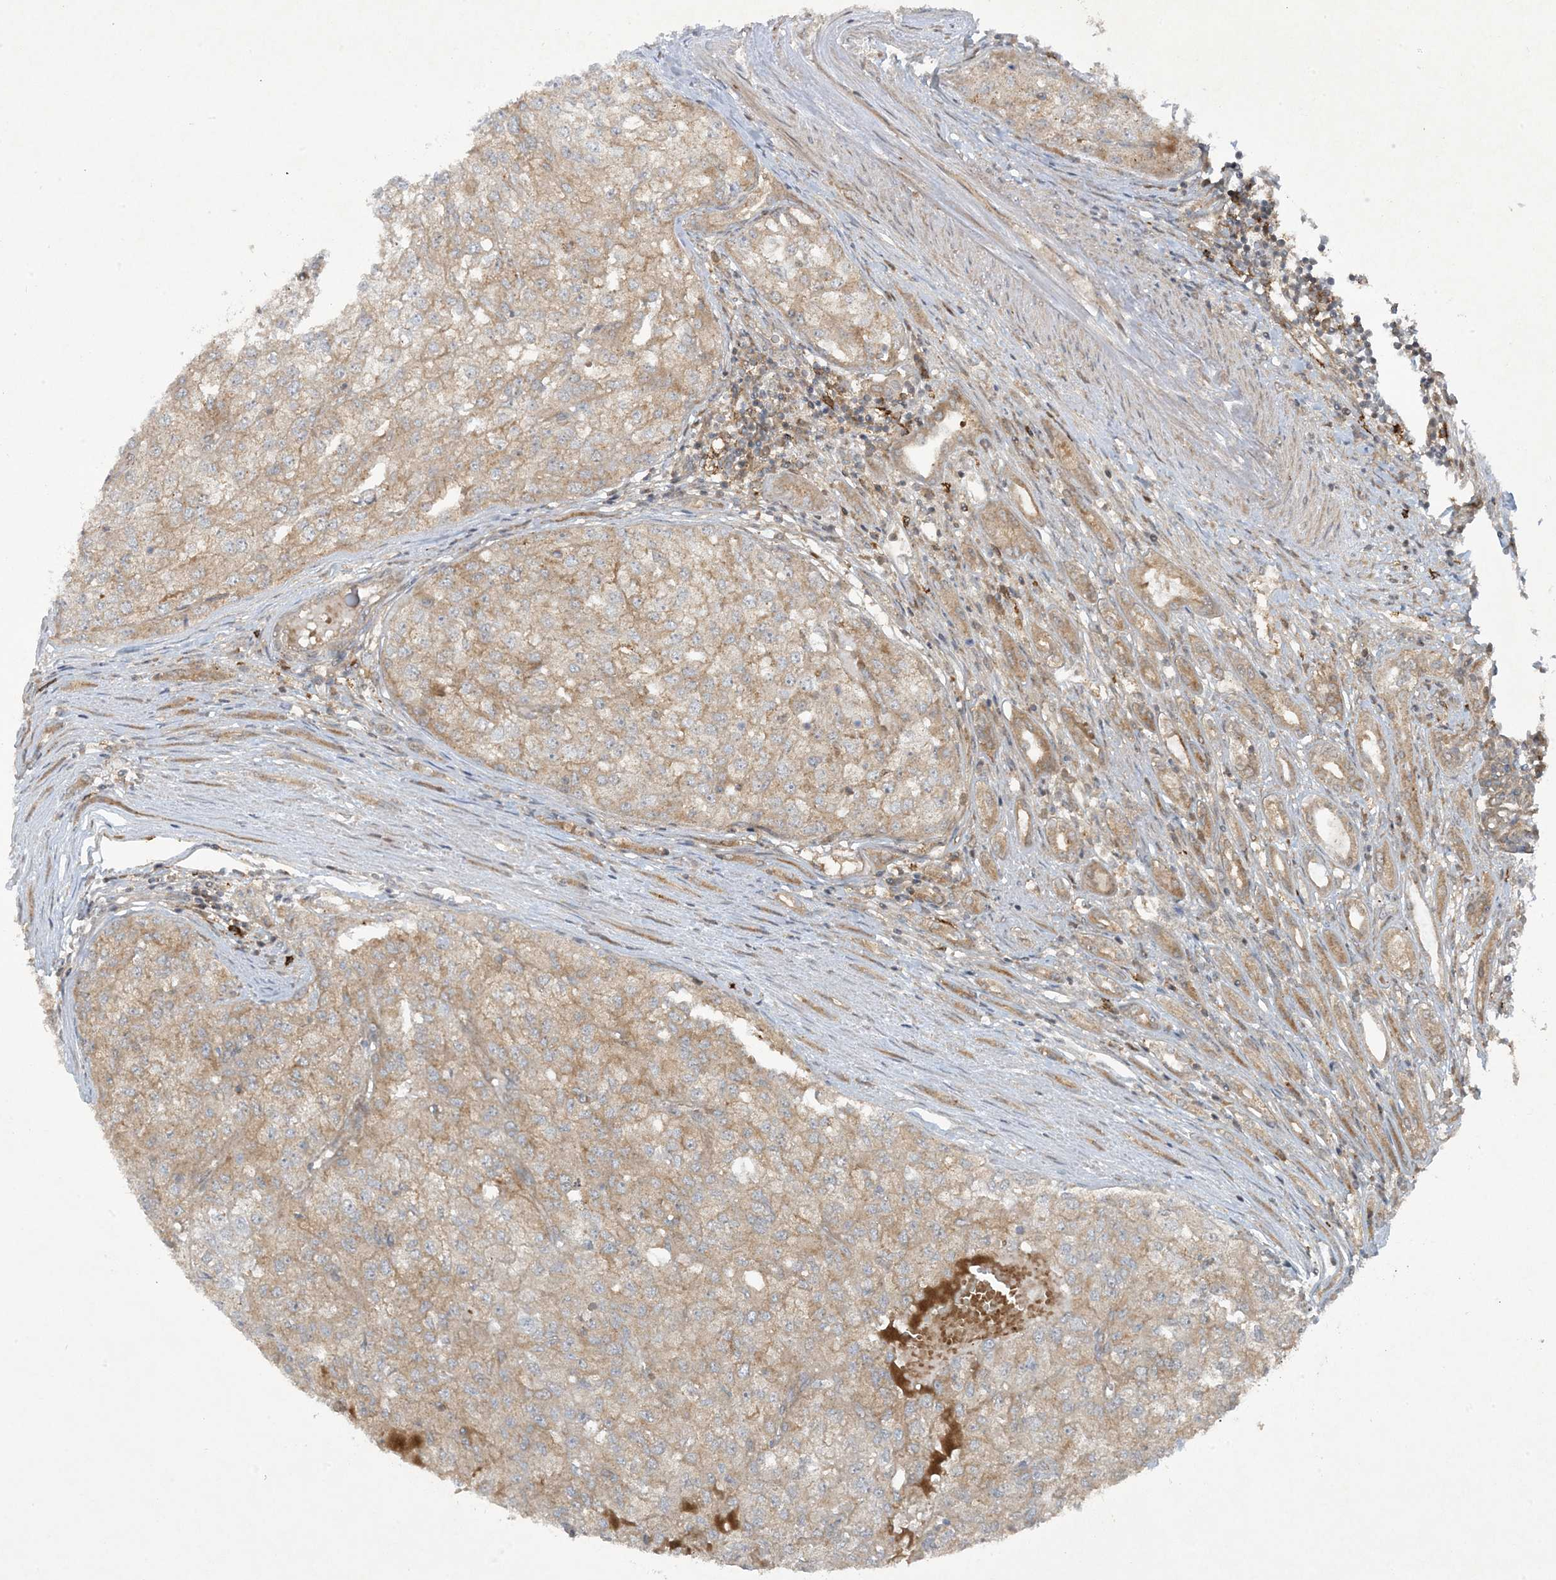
{"staining": {"intensity": "weak", "quantity": "25%-75%", "location": "cytoplasmic/membranous"}, "tissue": "renal cancer", "cell_type": "Tumor cells", "image_type": "cancer", "snomed": [{"axis": "morphology", "description": "Adenocarcinoma, NOS"}, {"axis": "topography", "description": "Kidney"}], "caption": "The photomicrograph displays immunohistochemical staining of renal cancer. There is weak cytoplasmic/membranous staining is seen in approximately 25%-75% of tumor cells.", "gene": "STAM2", "patient": {"sex": "female", "age": 54}}